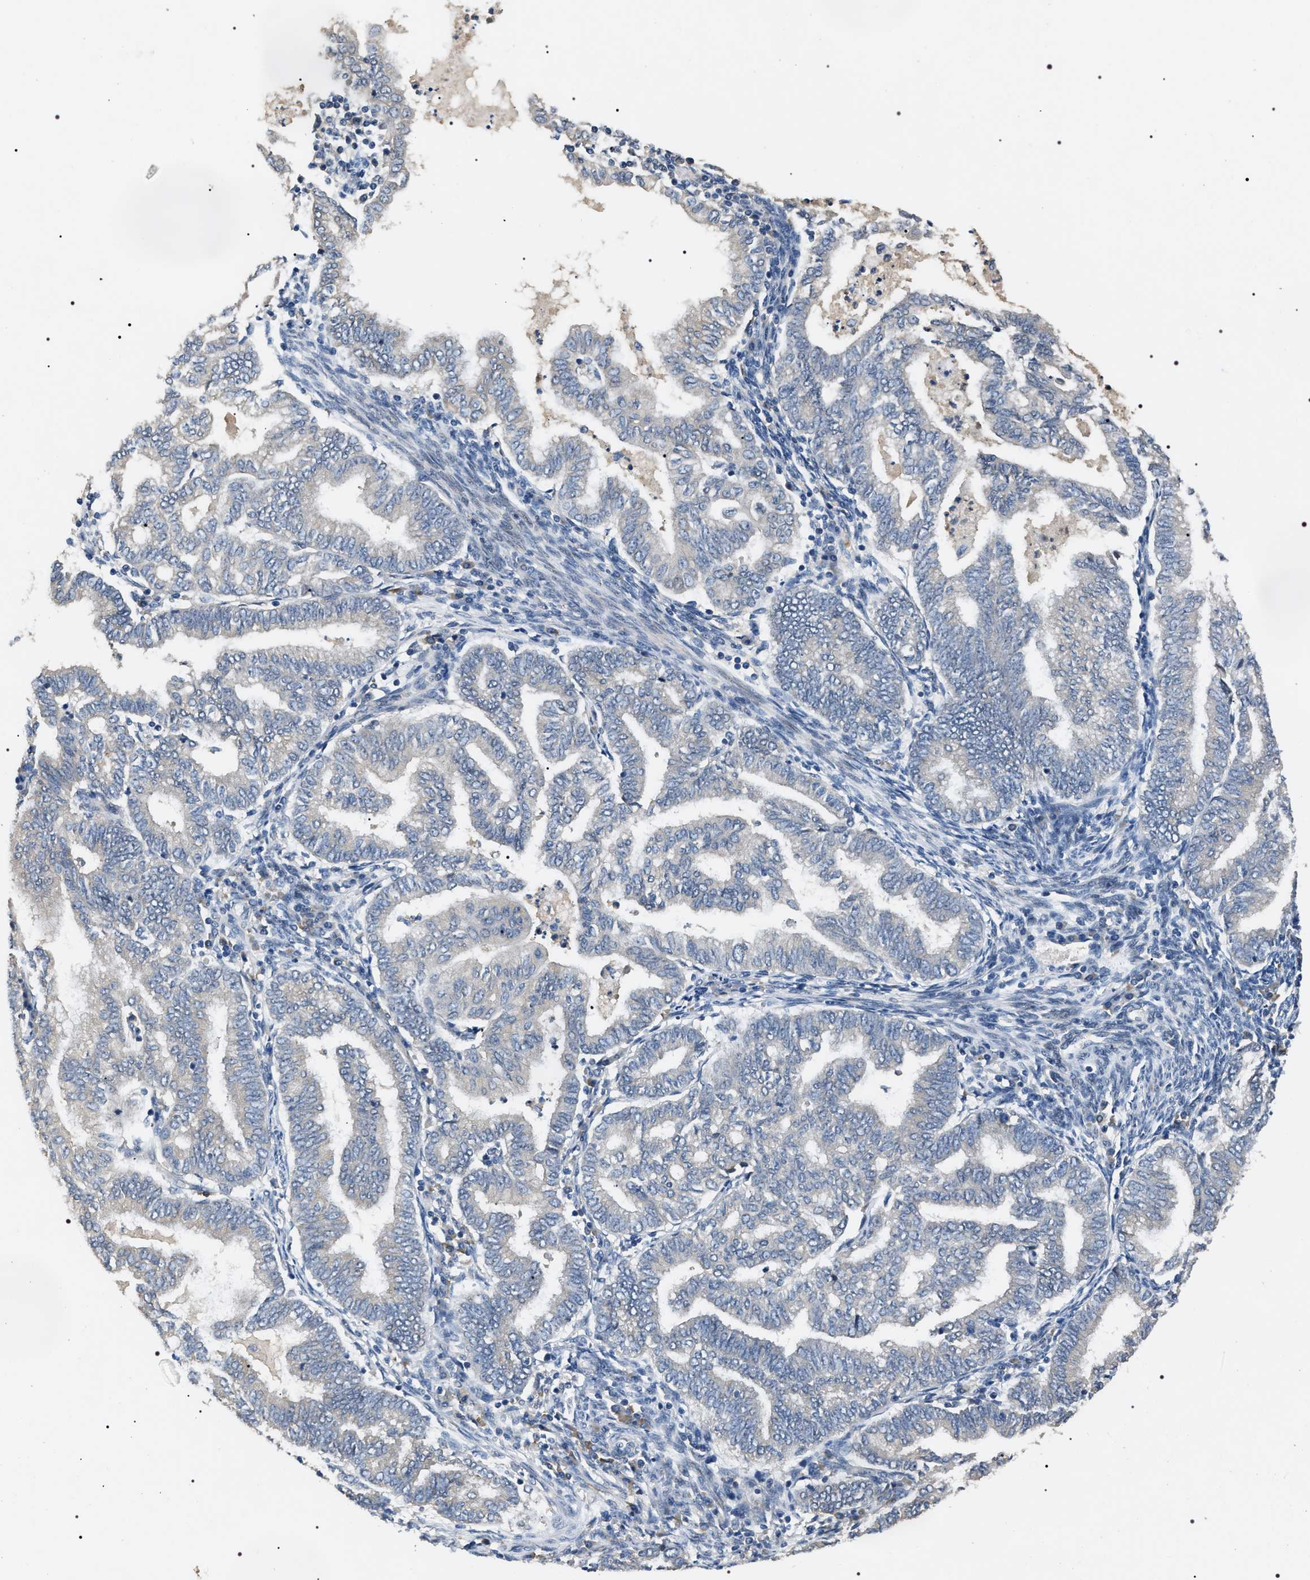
{"staining": {"intensity": "negative", "quantity": "none", "location": "none"}, "tissue": "endometrial cancer", "cell_type": "Tumor cells", "image_type": "cancer", "snomed": [{"axis": "morphology", "description": "Polyp, NOS"}, {"axis": "morphology", "description": "Adenocarcinoma, NOS"}, {"axis": "morphology", "description": "Adenoma, NOS"}, {"axis": "topography", "description": "Endometrium"}], "caption": "Tumor cells are negative for protein expression in human adenocarcinoma (endometrial).", "gene": "IFT81", "patient": {"sex": "female", "age": 79}}